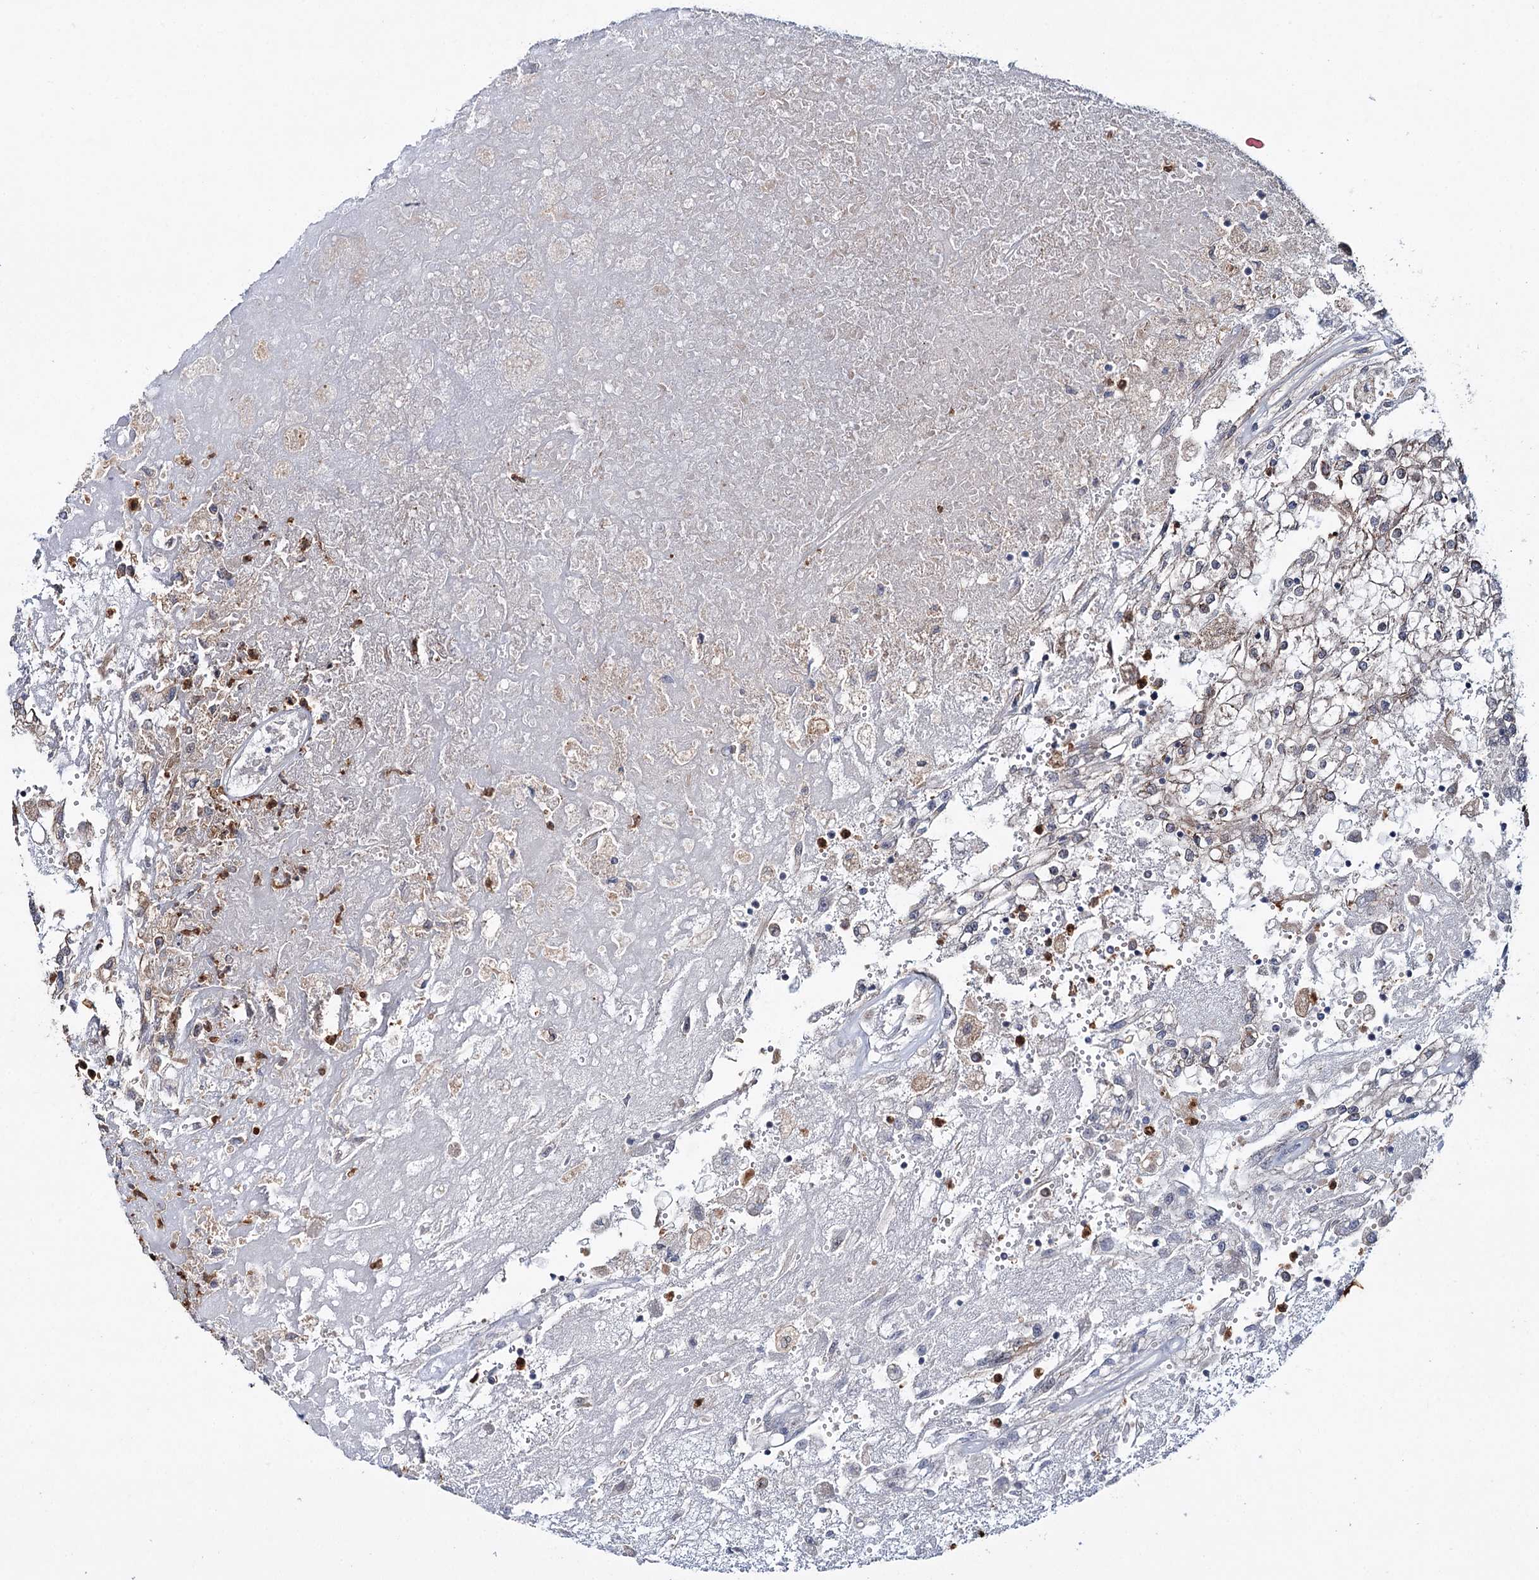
{"staining": {"intensity": "negative", "quantity": "none", "location": "none"}, "tissue": "renal cancer", "cell_type": "Tumor cells", "image_type": "cancer", "snomed": [{"axis": "morphology", "description": "Adenocarcinoma, NOS"}, {"axis": "topography", "description": "Kidney"}], "caption": "Immunohistochemistry micrograph of human renal cancer stained for a protein (brown), which shows no staining in tumor cells. Brightfield microscopy of immunohistochemistry stained with DAB (brown) and hematoxylin (blue), captured at high magnification.", "gene": "PTPN3", "patient": {"sex": "female", "age": 52}}